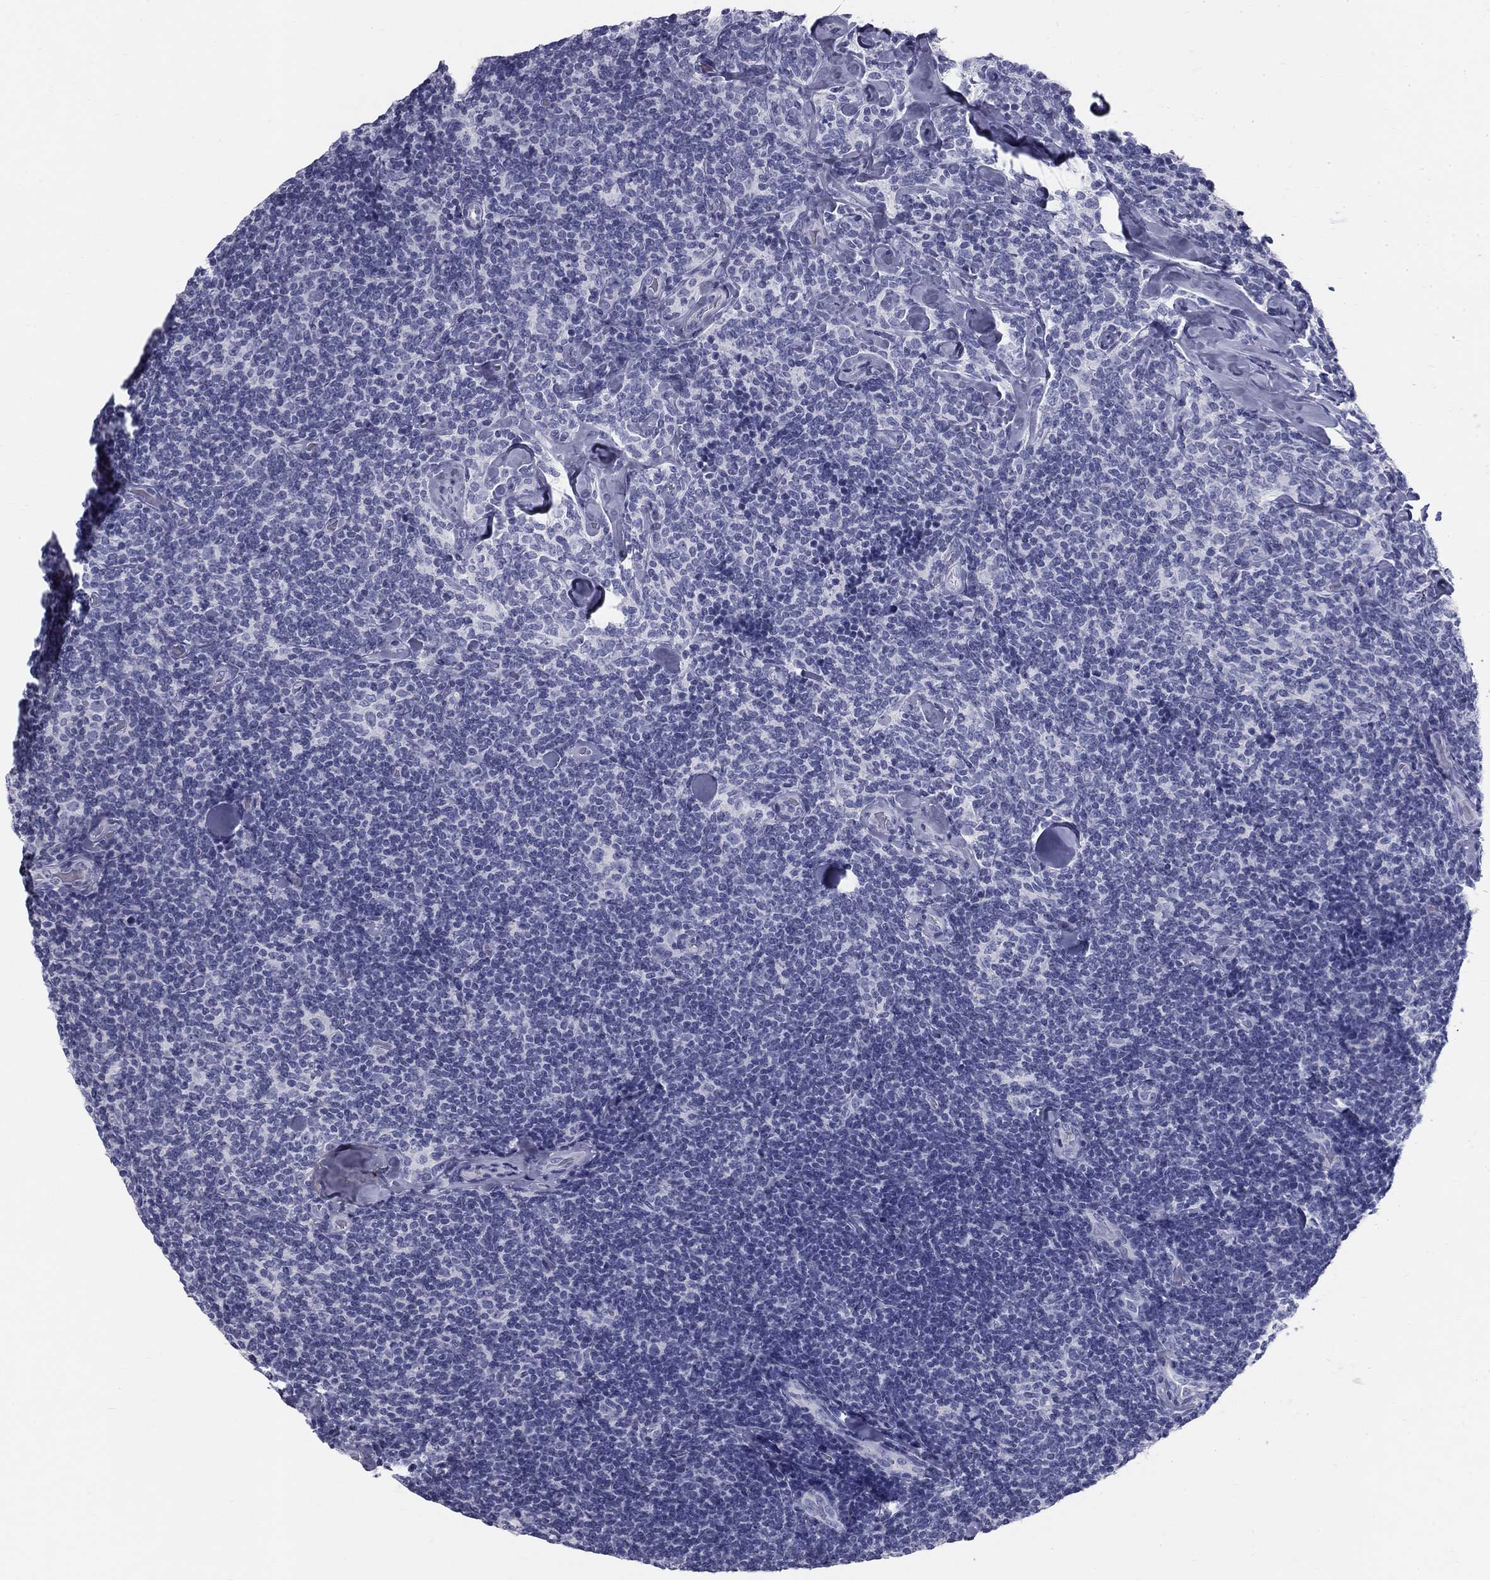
{"staining": {"intensity": "negative", "quantity": "none", "location": "none"}, "tissue": "lymphoma", "cell_type": "Tumor cells", "image_type": "cancer", "snomed": [{"axis": "morphology", "description": "Malignant lymphoma, non-Hodgkin's type, Low grade"}, {"axis": "topography", "description": "Lymph node"}], "caption": "A photomicrograph of lymphoma stained for a protein reveals no brown staining in tumor cells.", "gene": "SULT2B1", "patient": {"sex": "female", "age": 56}}